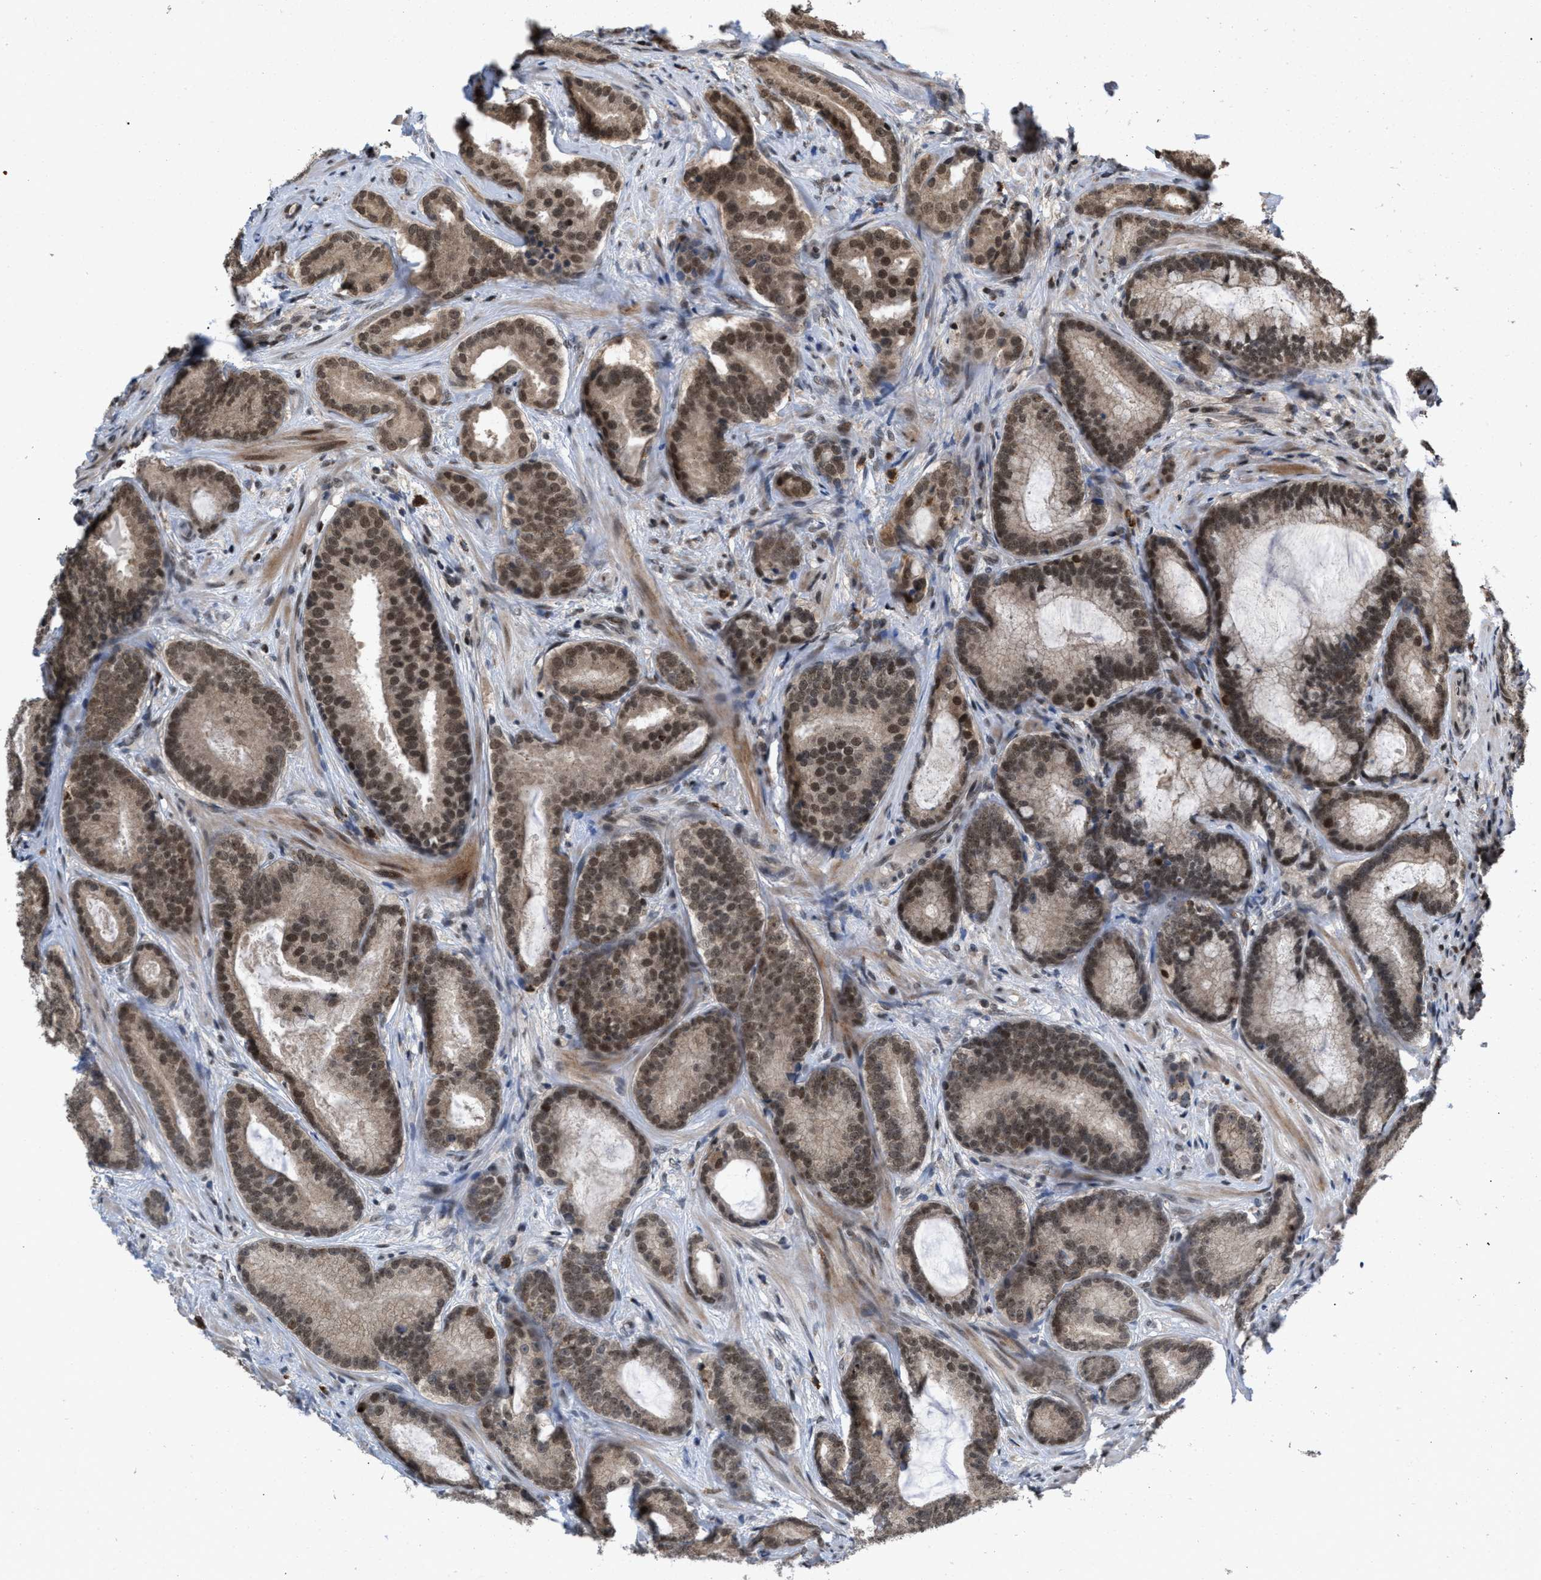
{"staining": {"intensity": "moderate", "quantity": ">75%", "location": "cytoplasmic/membranous,nuclear"}, "tissue": "prostate cancer", "cell_type": "Tumor cells", "image_type": "cancer", "snomed": [{"axis": "morphology", "description": "Adenocarcinoma, High grade"}, {"axis": "topography", "description": "Prostate"}], "caption": "Tumor cells demonstrate medium levels of moderate cytoplasmic/membranous and nuclear staining in approximately >75% of cells in human prostate high-grade adenocarcinoma. Immunohistochemistry (ihc) stains the protein of interest in brown and the nuclei are stained blue.", "gene": "C9orf78", "patient": {"sex": "male", "age": 55}}